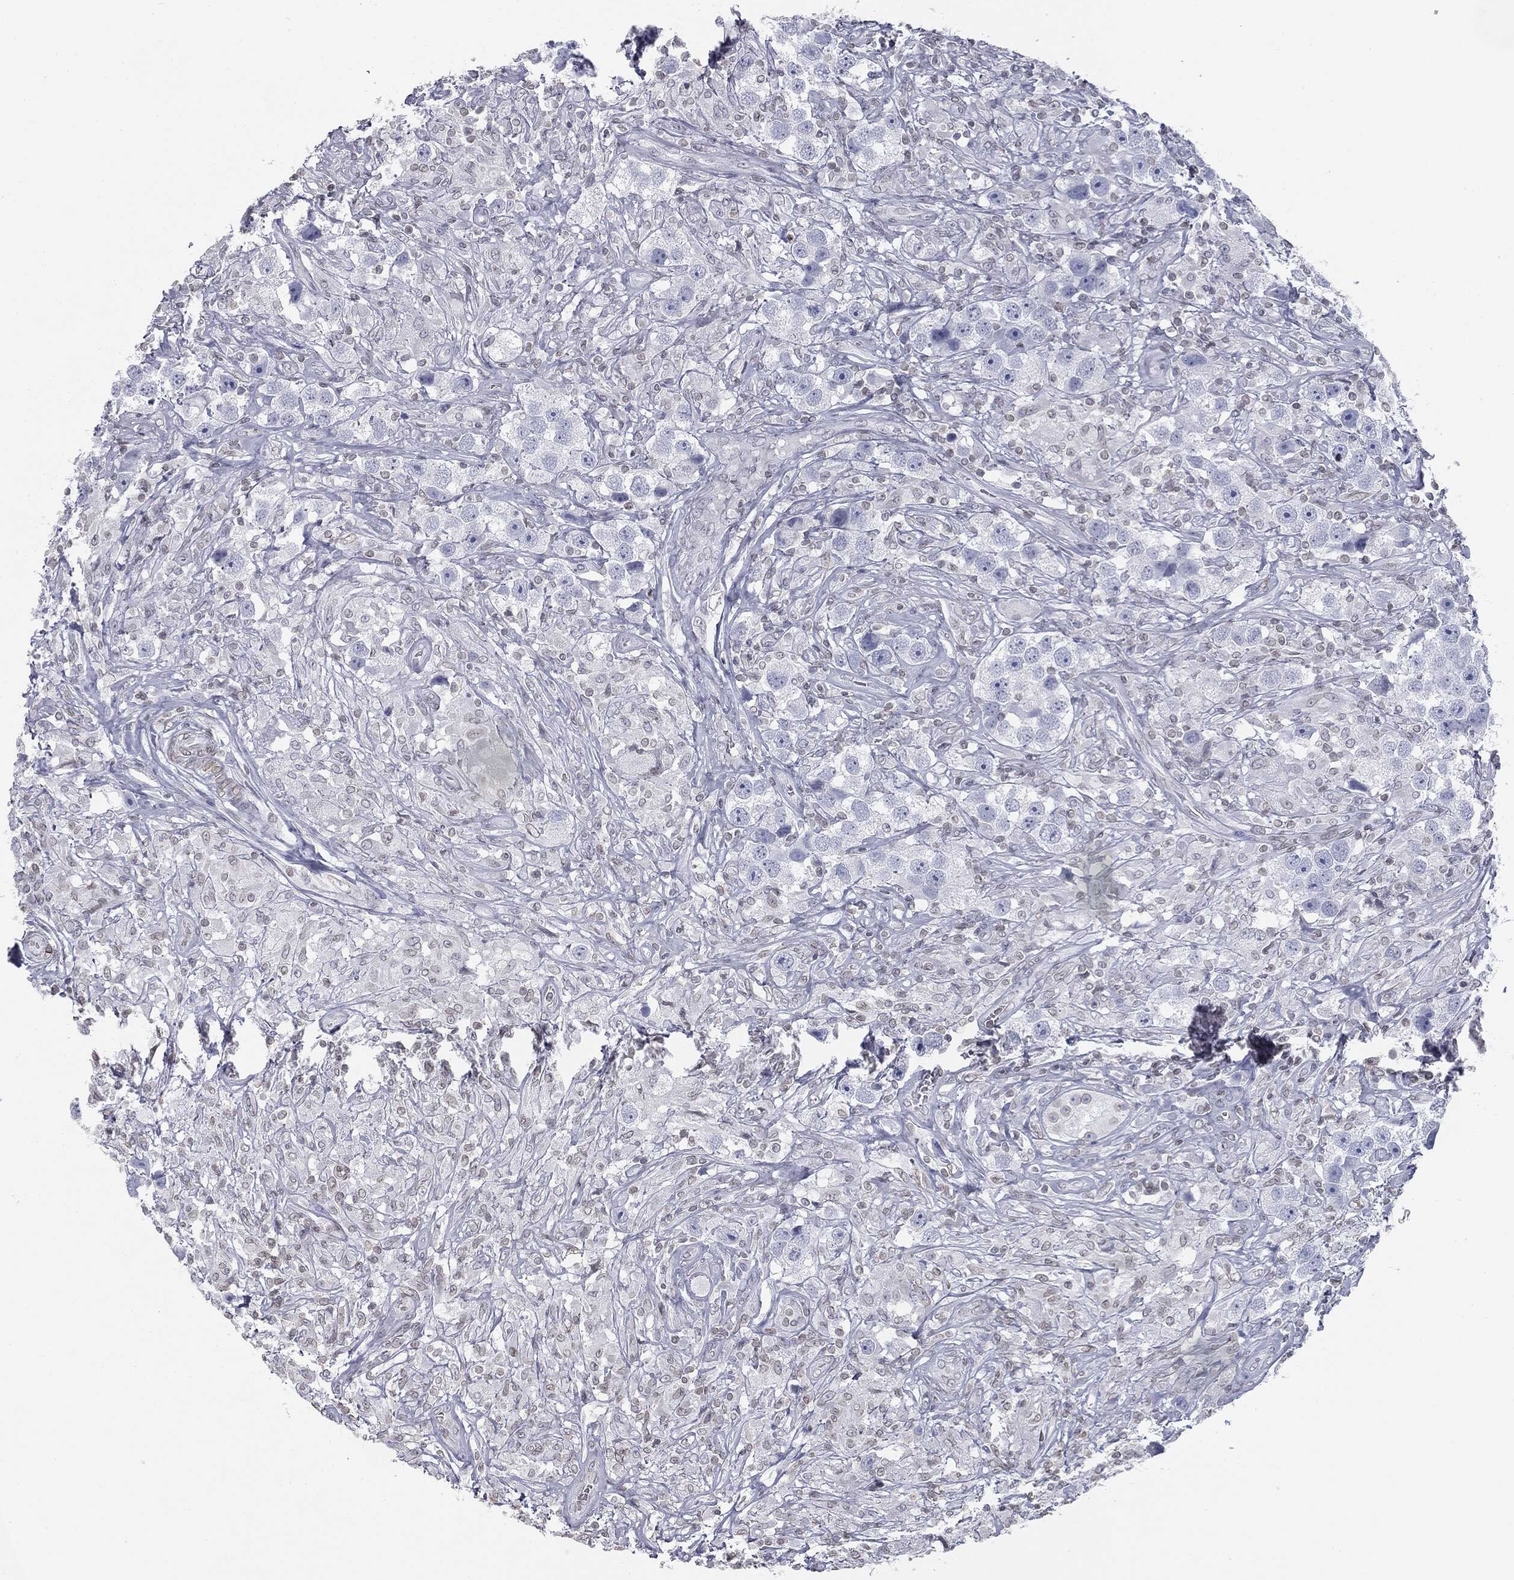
{"staining": {"intensity": "negative", "quantity": "none", "location": "none"}, "tissue": "testis cancer", "cell_type": "Tumor cells", "image_type": "cancer", "snomed": [{"axis": "morphology", "description": "Seminoma, NOS"}, {"axis": "topography", "description": "Testis"}], "caption": "Photomicrograph shows no significant protein positivity in tumor cells of testis cancer (seminoma). Nuclei are stained in blue.", "gene": "ALDOB", "patient": {"sex": "male", "age": 49}}